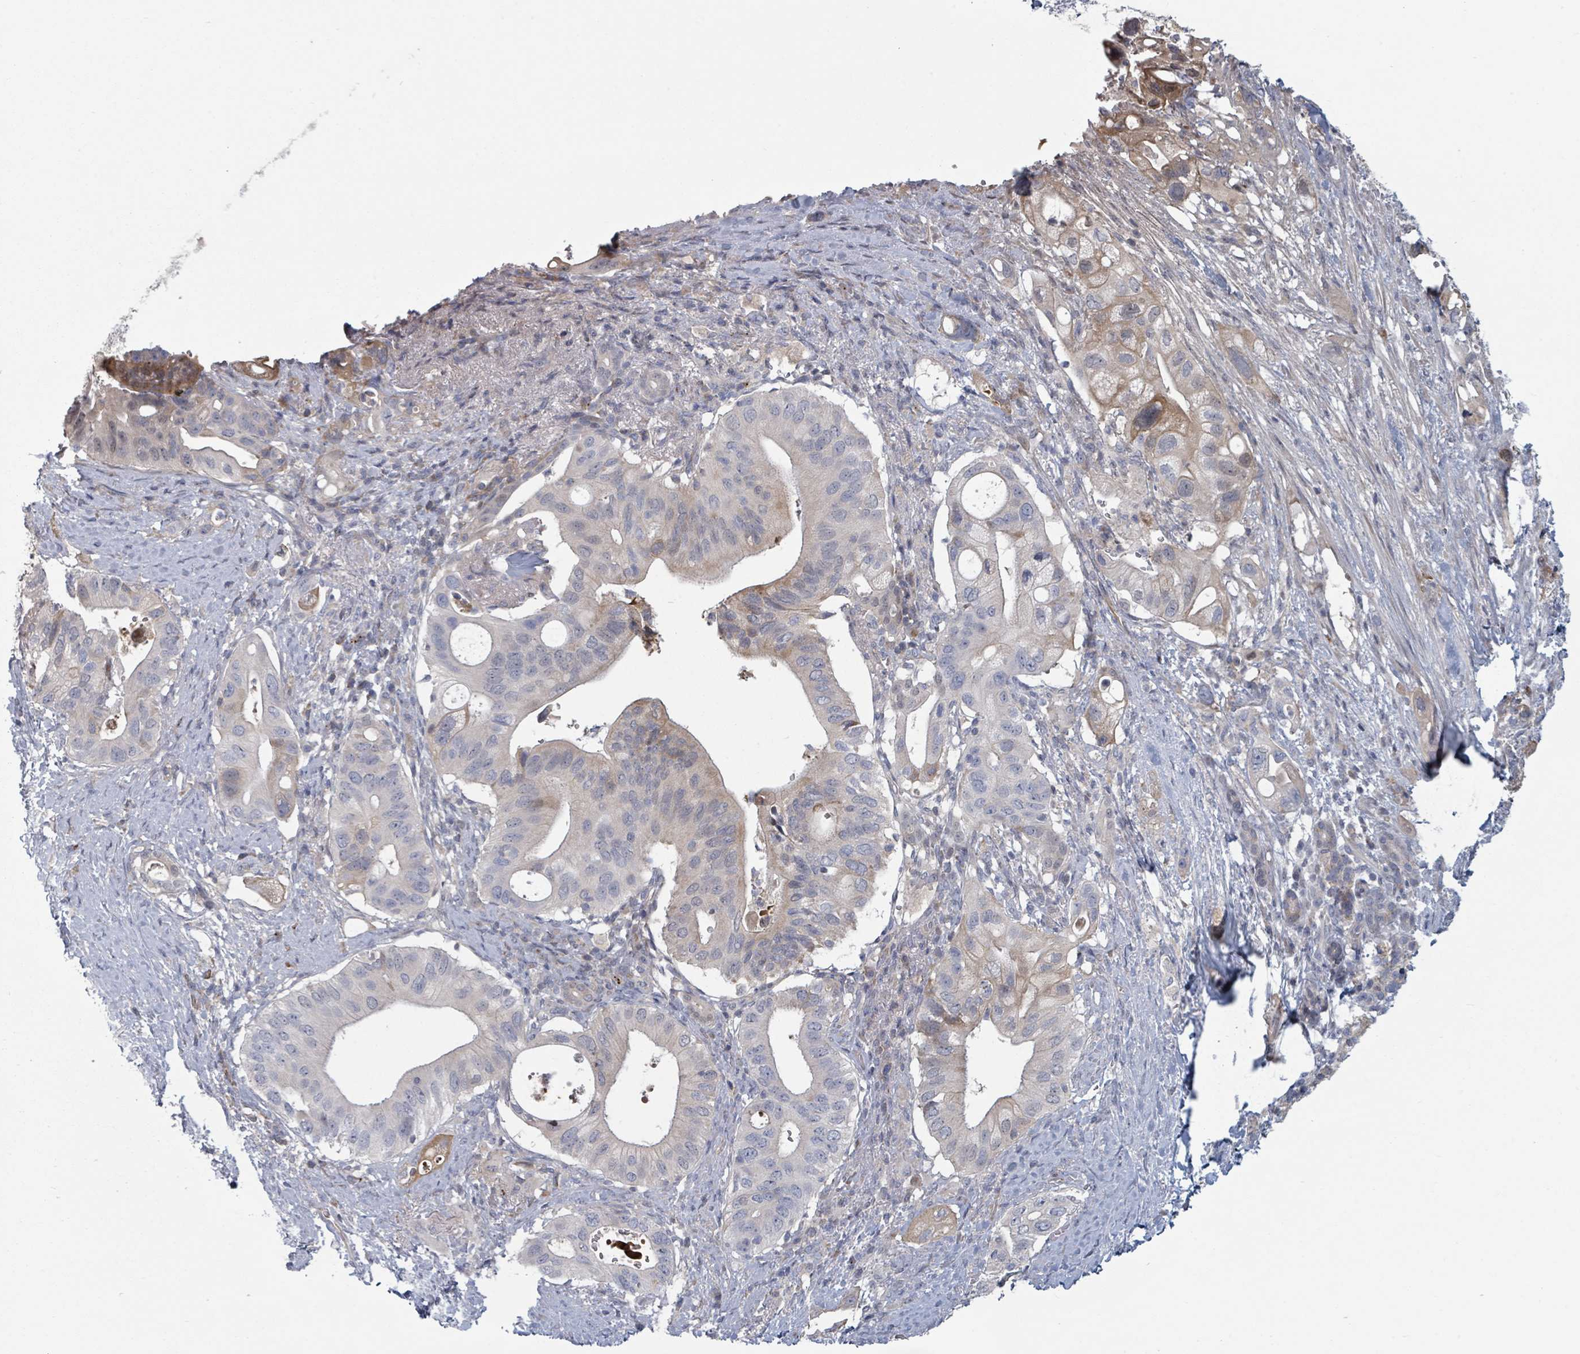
{"staining": {"intensity": "weak", "quantity": "<25%", "location": "cytoplasmic/membranous"}, "tissue": "pancreatic cancer", "cell_type": "Tumor cells", "image_type": "cancer", "snomed": [{"axis": "morphology", "description": "Adenocarcinoma, NOS"}, {"axis": "topography", "description": "Pancreas"}], "caption": "Immunohistochemistry image of neoplastic tissue: human pancreatic adenocarcinoma stained with DAB (3,3'-diaminobenzidine) displays no significant protein positivity in tumor cells. The staining was performed using DAB (3,3'-diaminobenzidine) to visualize the protein expression in brown, while the nuclei were stained in blue with hematoxylin (Magnification: 20x).", "gene": "GABBR1", "patient": {"sex": "female", "age": 72}}